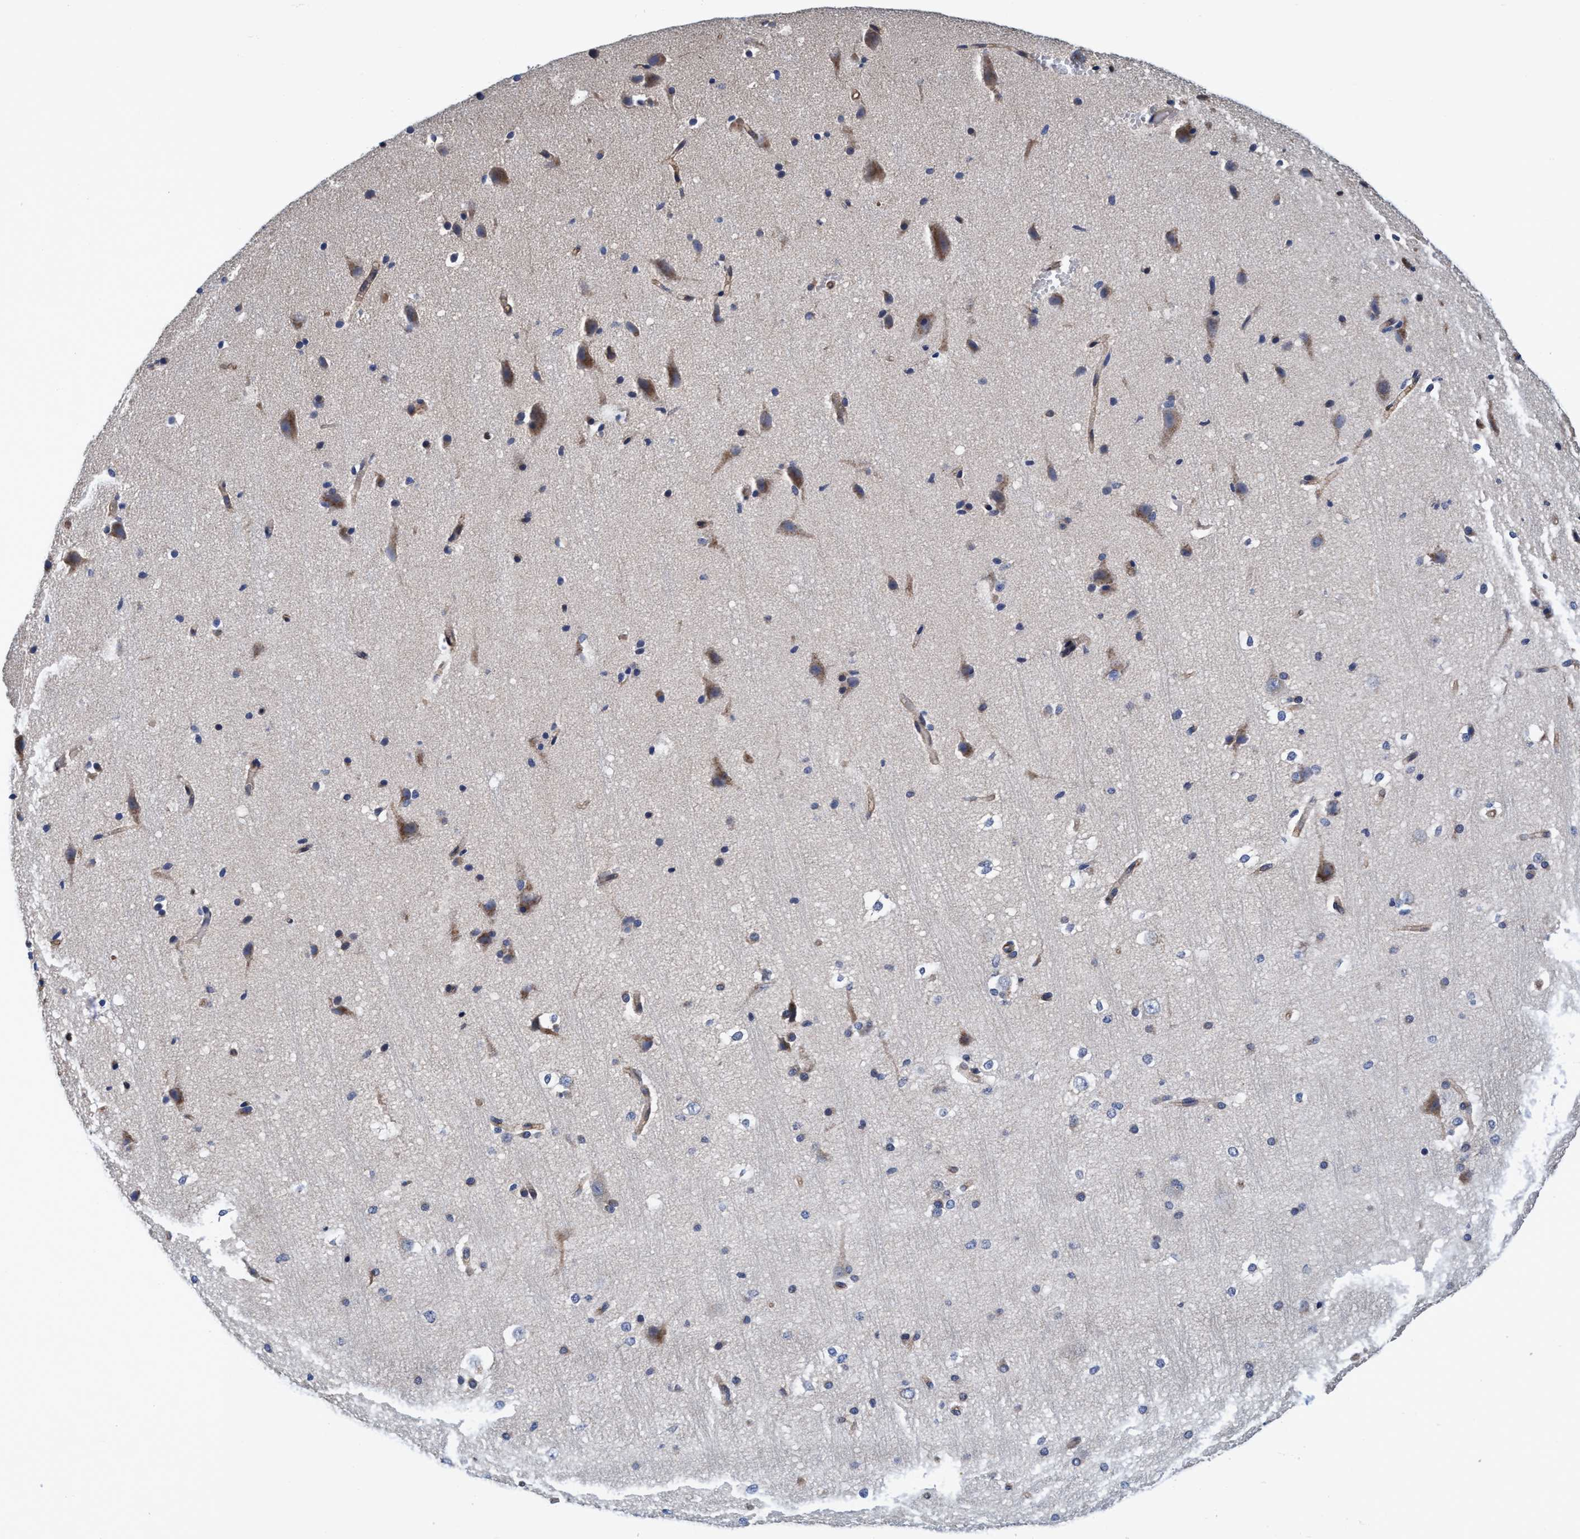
{"staining": {"intensity": "weak", "quantity": ">75%", "location": "cytoplasmic/membranous"}, "tissue": "cerebral cortex", "cell_type": "Endothelial cells", "image_type": "normal", "snomed": [{"axis": "morphology", "description": "Normal tissue, NOS"}, {"axis": "morphology", "description": "Developmental malformation"}, {"axis": "topography", "description": "Cerebral cortex"}], "caption": "Protein staining of benign cerebral cortex demonstrates weak cytoplasmic/membranous expression in about >75% of endothelial cells.", "gene": "CALCOCO2", "patient": {"sex": "female", "age": 30}}